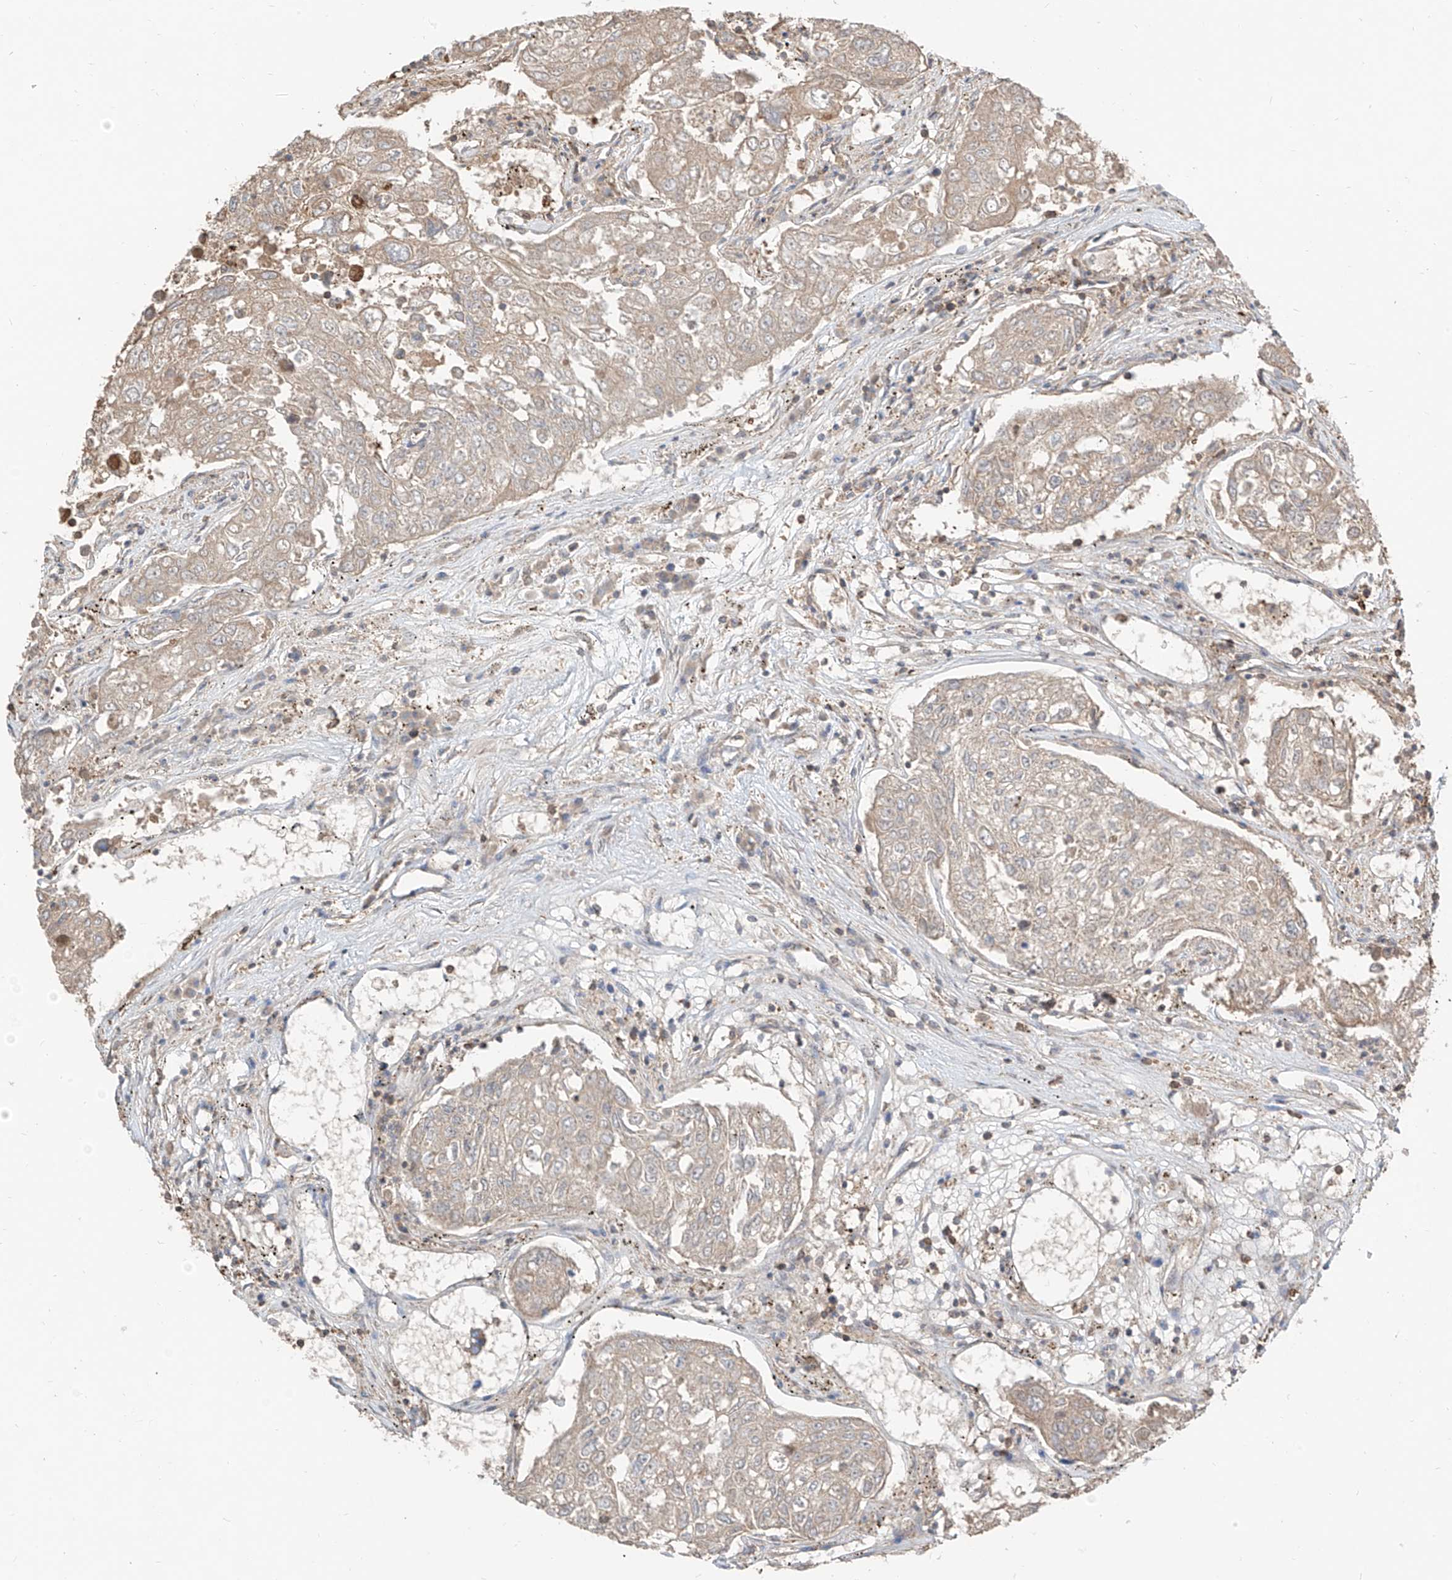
{"staining": {"intensity": "weak", "quantity": "<25%", "location": "cytoplasmic/membranous"}, "tissue": "urothelial cancer", "cell_type": "Tumor cells", "image_type": "cancer", "snomed": [{"axis": "morphology", "description": "Urothelial carcinoma, High grade"}, {"axis": "topography", "description": "Lymph node"}, {"axis": "topography", "description": "Urinary bladder"}], "caption": "Tumor cells are negative for protein expression in human urothelial cancer.", "gene": "ETHE1", "patient": {"sex": "male", "age": 51}}